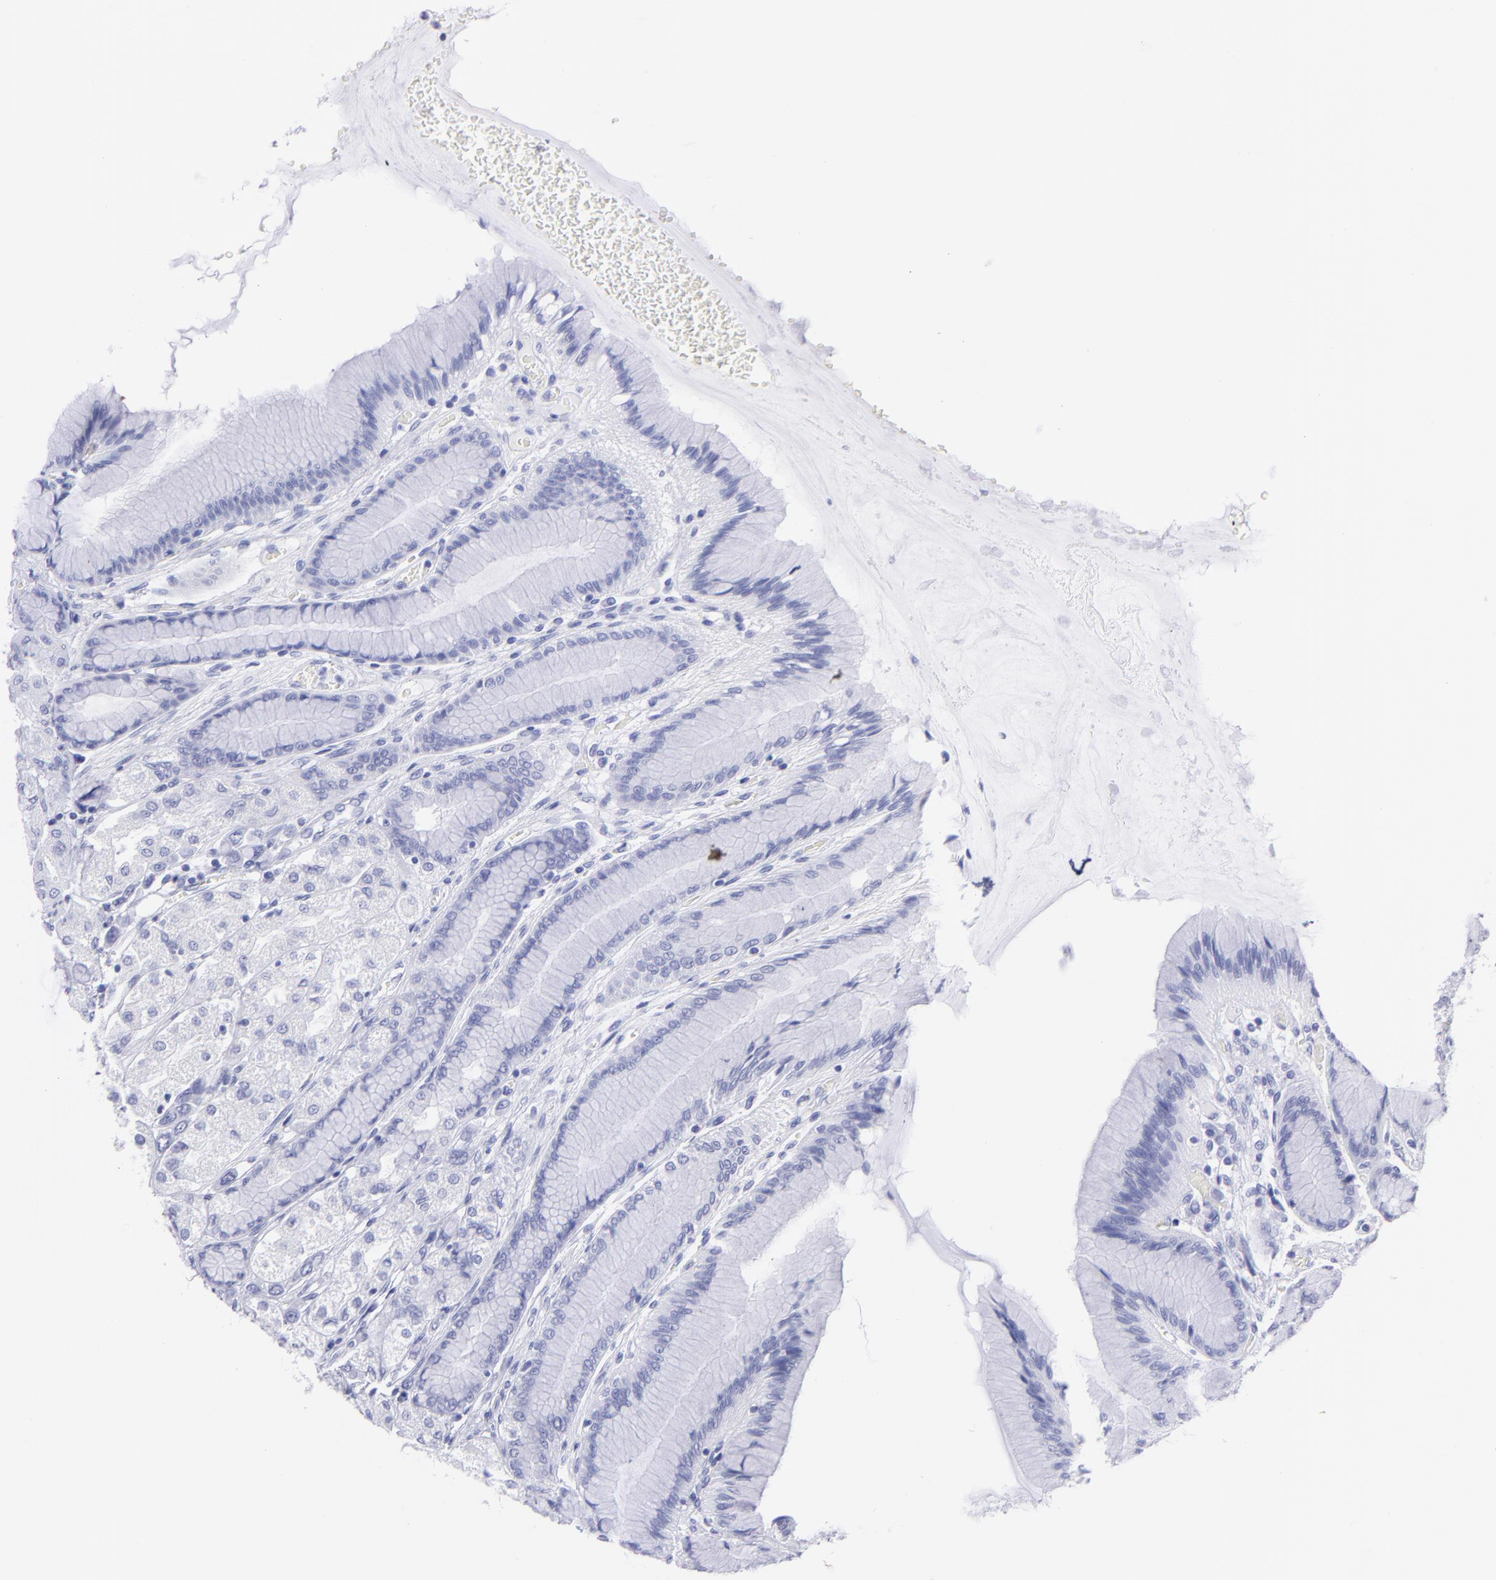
{"staining": {"intensity": "negative", "quantity": "none", "location": "none"}, "tissue": "stomach", "cell_type": "Glandular cells", "image_type": "normal", "snomed": [{"axis": "morphology", "description": "Normal tissue, NOS"}, {"axis": "morphology", "description": "Adenocarcinoma, NOS"}, {"axis": "topography", "description": "Stomach"}, {"axis": "topography", "description": "Stomach, lower"}], "caption": "Immunohistochemistry histopathology image of benign stomach stained for a protein (brown), which demonstrates no staining in glandular cells. (DAB immunohistochemistry, high magnification).", "gene": "PIP", "patient": {"sex": "female", "age": 65}}